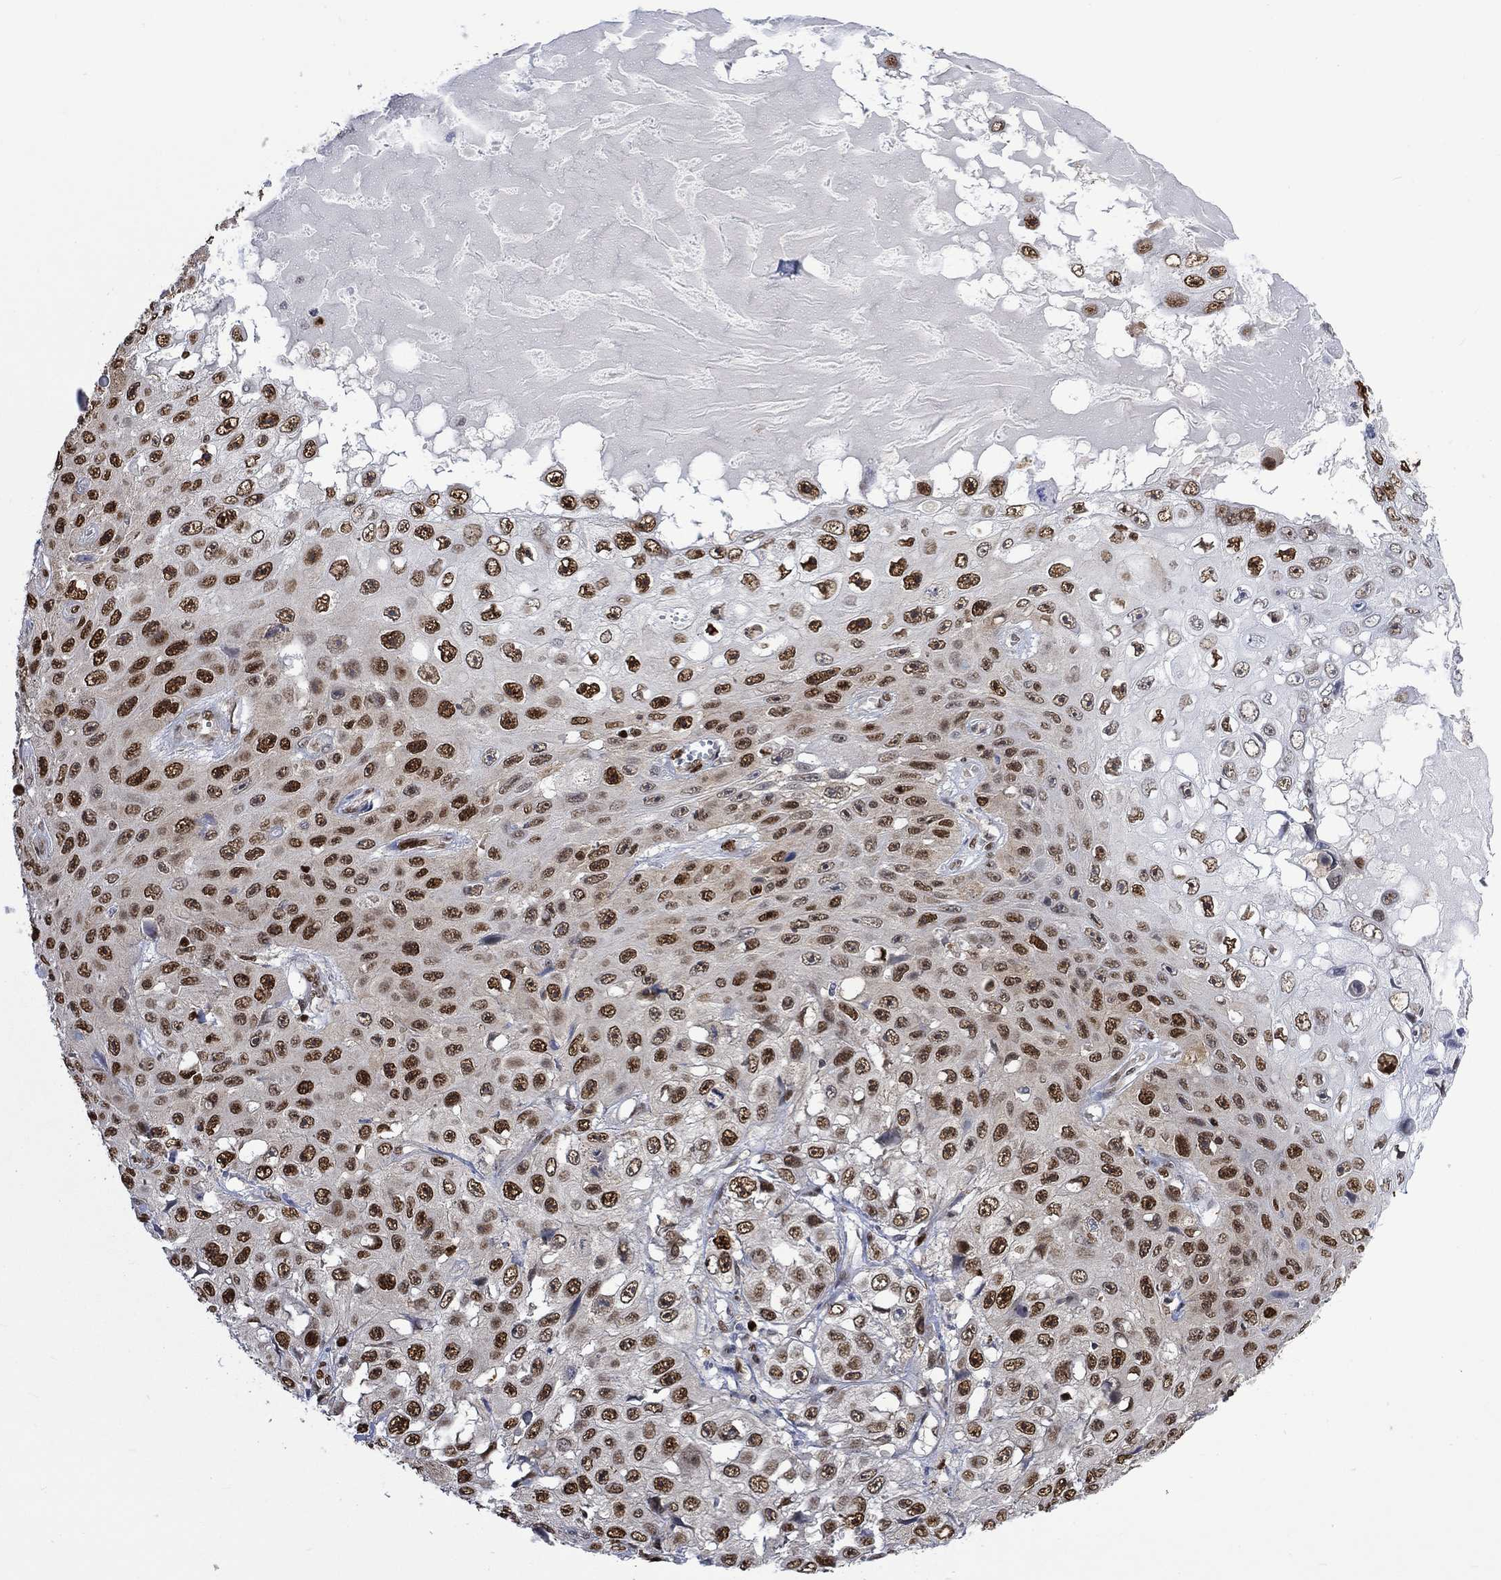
{"staining": {"intensity": "strong", "quantity": ">75%", "location": "nuclear"}, "tissue": "skin cancer", "cell_type": "Tumor cells", "image_type": "cancer", "snomed": [{"axis": "morphology", "description": "Squamous cell carcinoma, NOS"}, {"axis": "topography", "description": "Skin"}], "caption": "Protein staining of skin cancer (squamous cell carcinoma) tissue shows strong nuclear expression in about >75% of tumor cells.", "gene": "RAD54L2", "patient": {"sex": "male", "age": 82}}